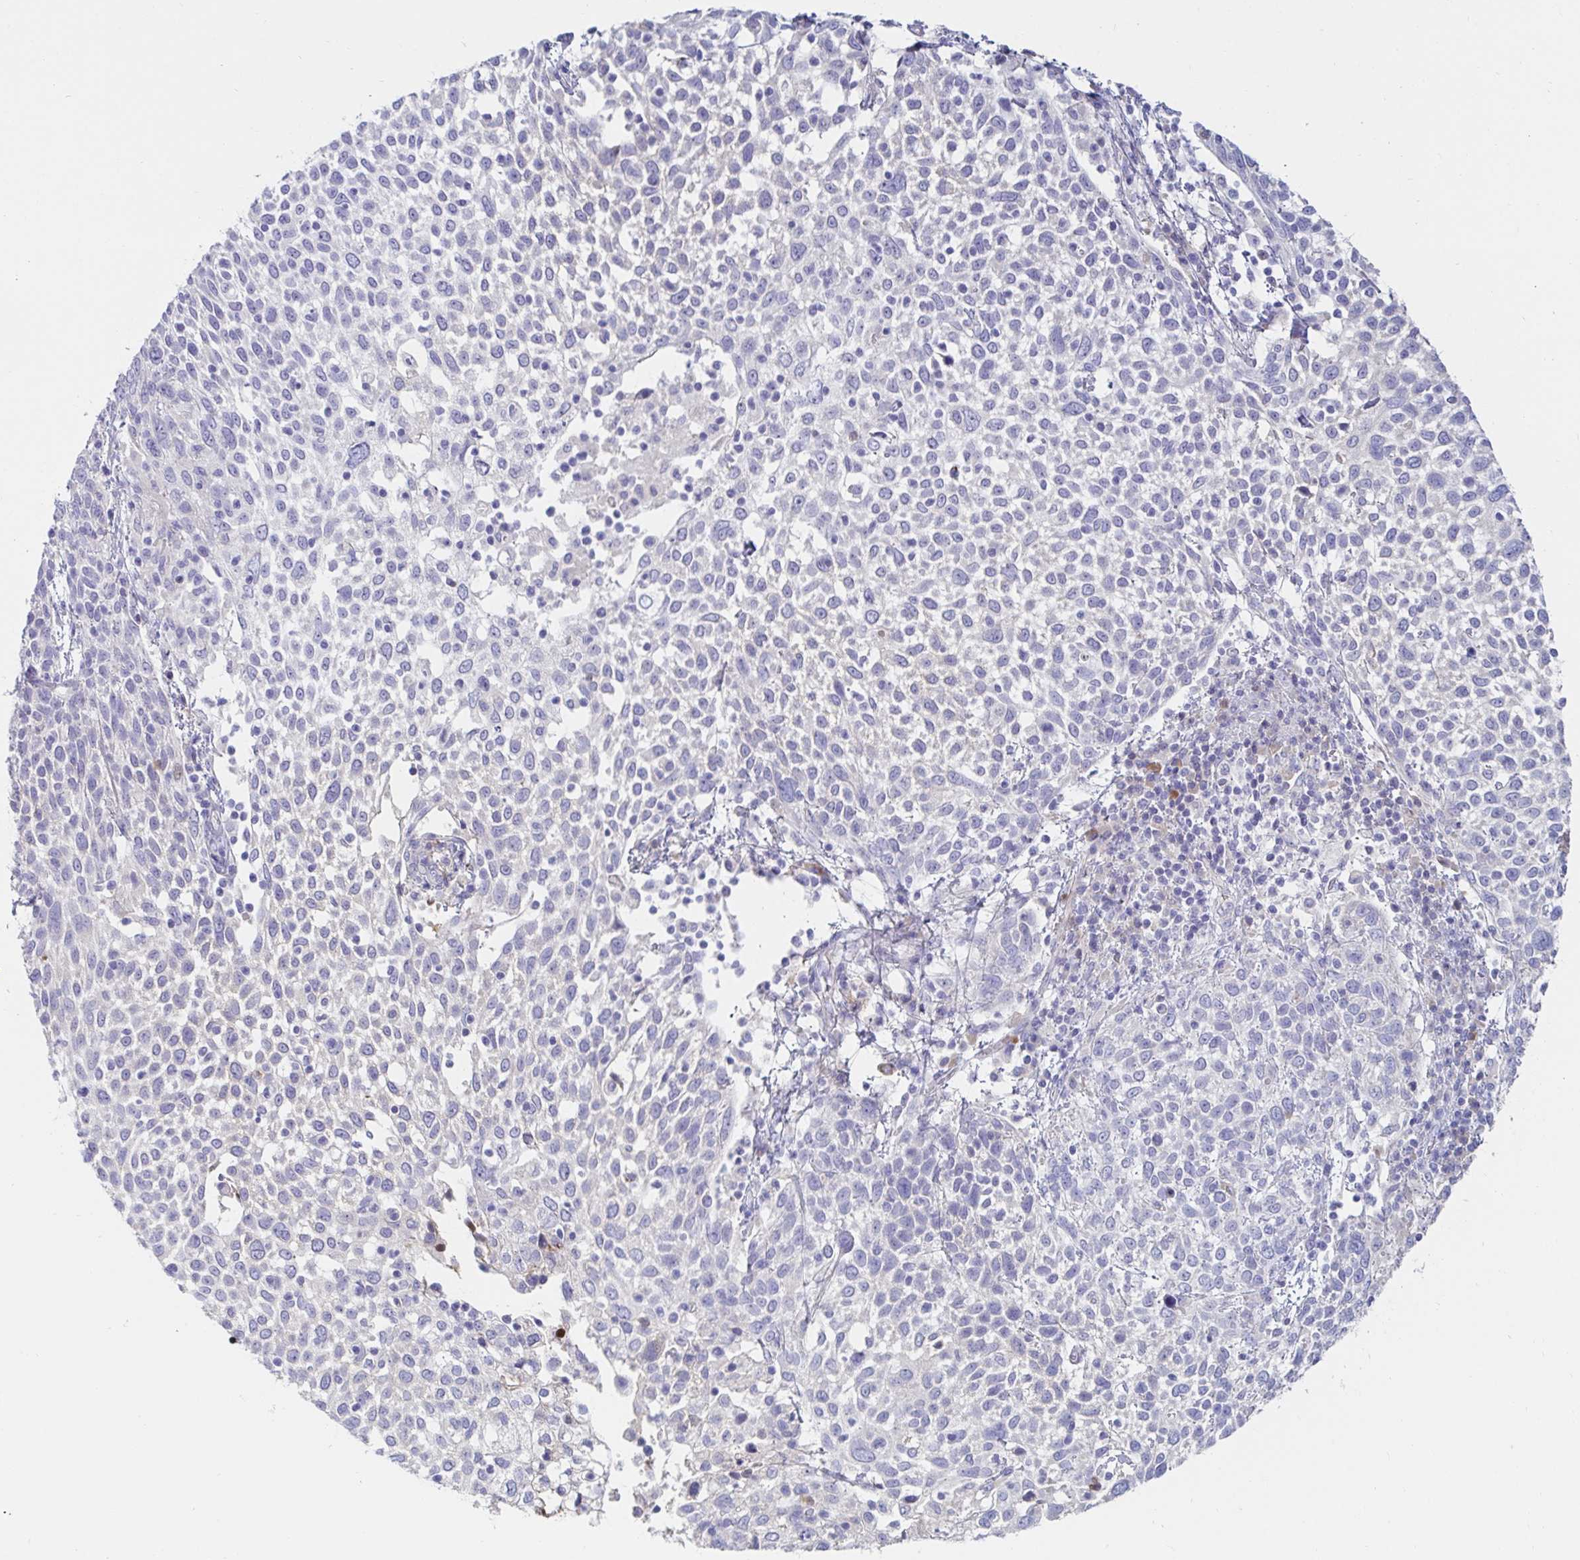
{"staining": {"intensity": "negative", "quantity": "none", "location": "none"}, "tissue": "cervical cancer", "cell_type": "Tumor cells", "image_type": "cancer", "snomed": [{"axis": "morphology", "description": "Squamous cell carcinoma, NOS"}, {"axis": "topography", "description": "Cervix"}], "caption": "High magnification brightfield microscopy of cervical cancer stained with DAB (brown) and counterstained with hematoxylin (blue): tumor cells show no significant positivity.", "gene": "C4orf17", "patient": {"sex": "female", "age": 61}}